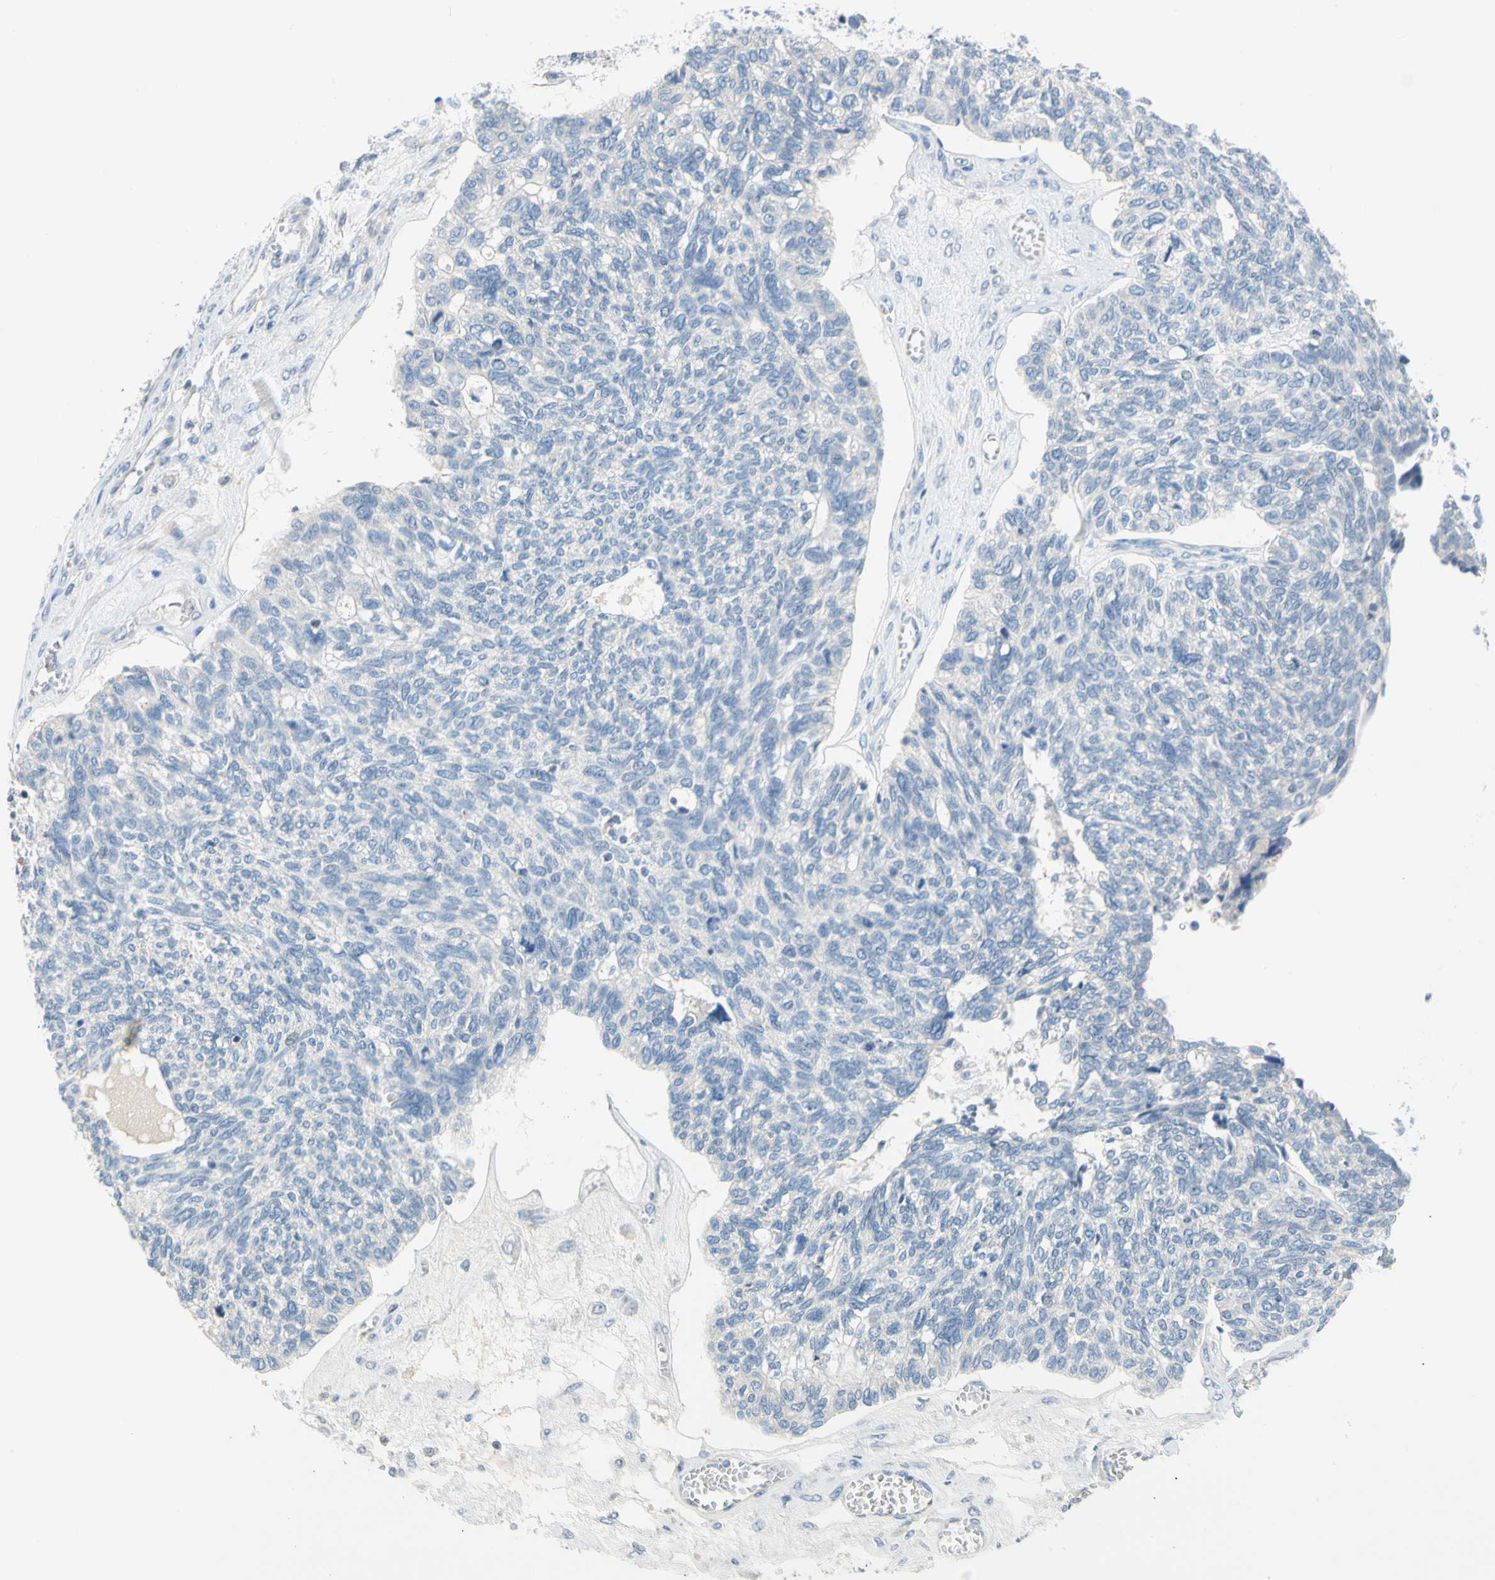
{"staining": {"intensity": "negative", "quantity": "none", "location": "none"}, "tissue": "ovarian cancer", "cell_type": "Tumor cells", "image_type": "cancer", "snomed": [{"axis": "morphology", "description": "Cystadenocarcinoma, serous, NOS"}, {"axis": "topography", "description": "Ovary"}], "caption": "There is no significant staining in tumor cells of serous cystadenocarcinoma (ovarian).", "gene": "CCM2L", "patient": {"sex": "female", "age": 79}}